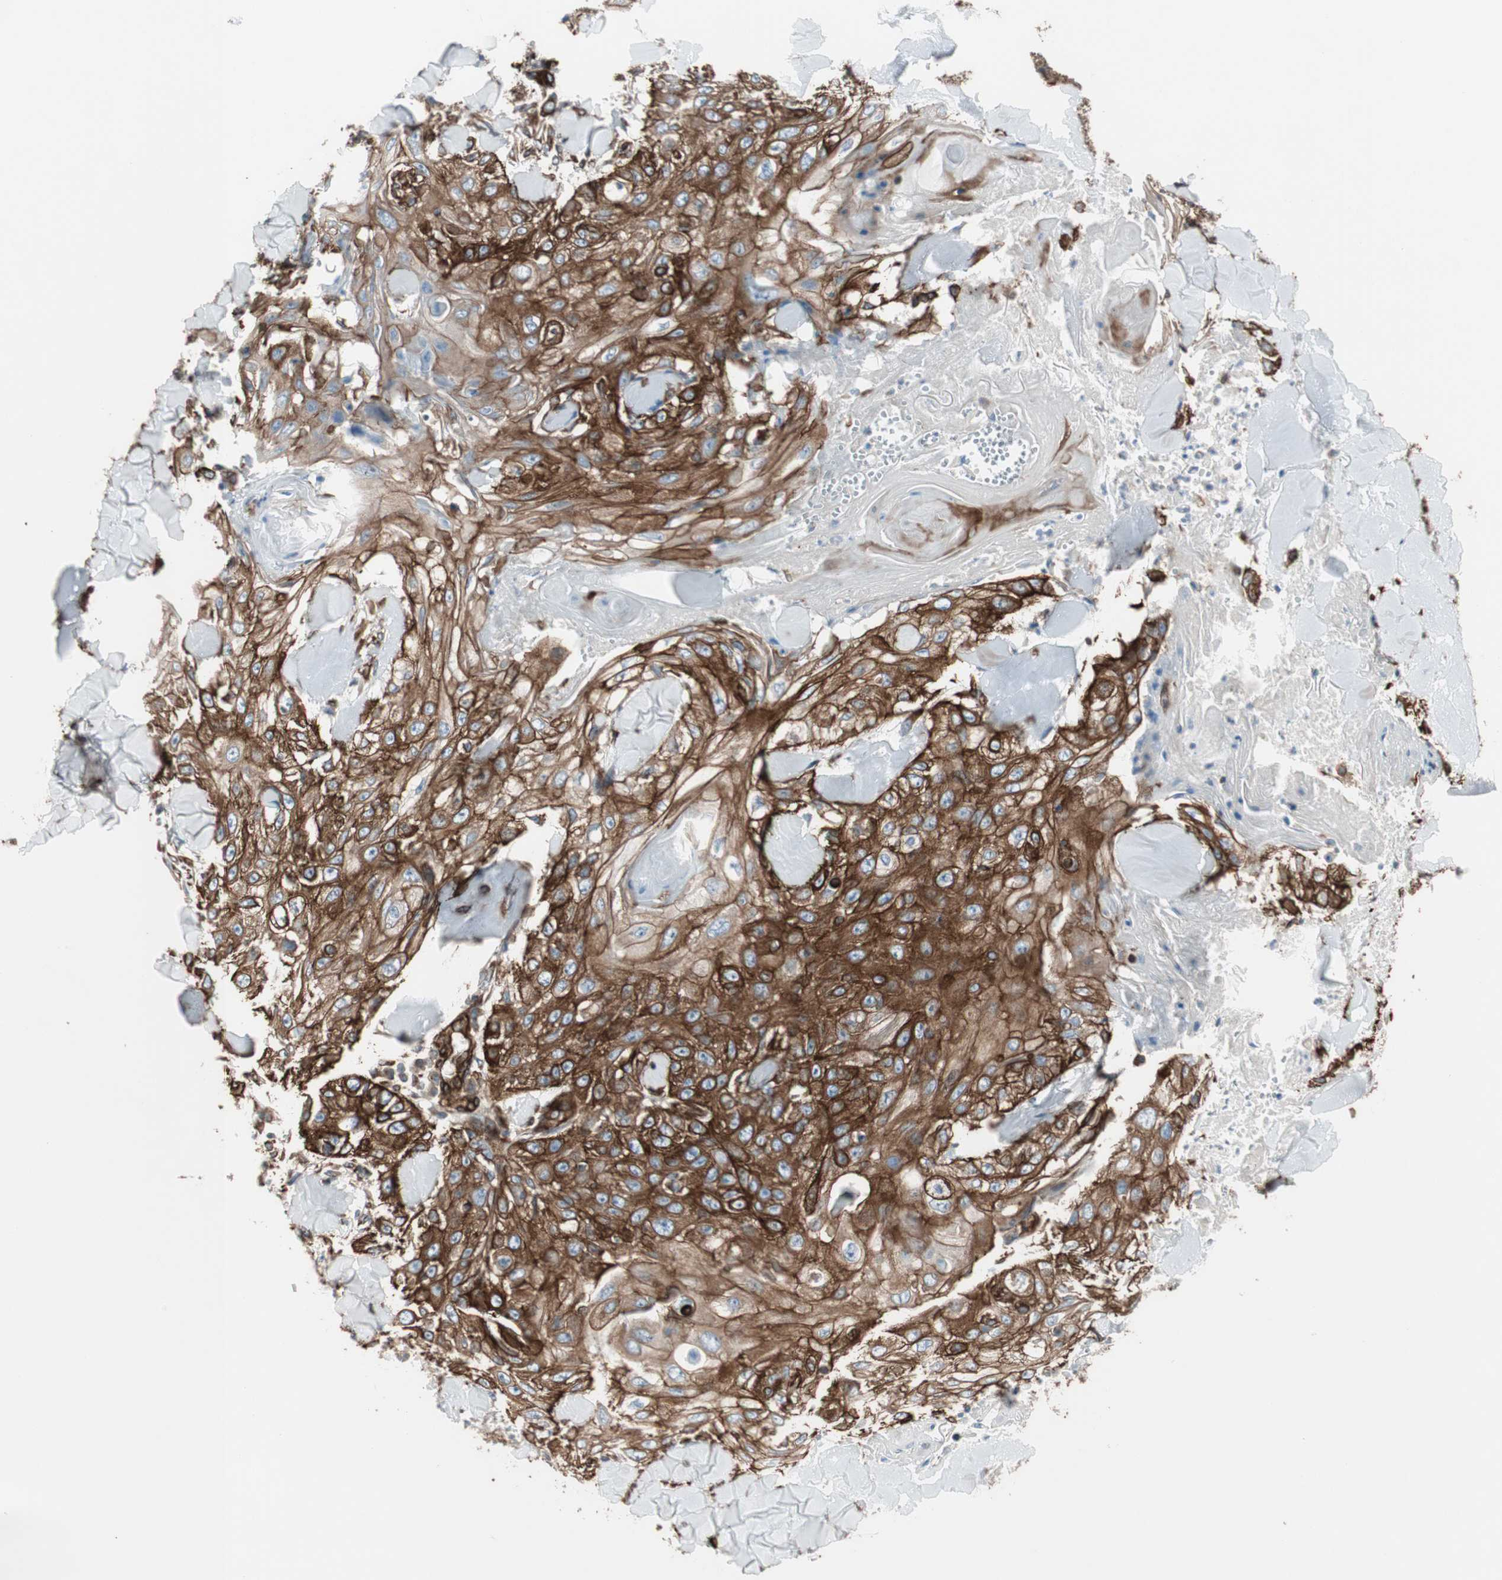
{"staining": {"intensity": "strong", "quantity": ">75%", "location": "cytoplasmic/membranous"}, "tissue": "skin cancer", "cell_type": "Tumor cells", "image_type": "cancer", "snomed": [{"axis": "morphology", "description": "Squamous cell carcinoma, NOS"}, {"axis": "topography", "description": "Skin"}], "caption": "This image reveals IHC staining of human skin cancer, with high strong cytoplasmic/membranous staining in approximately >75% of tumor cells.", "gene": "TCTA", "patient": {"sex": "male", "age": 86}}